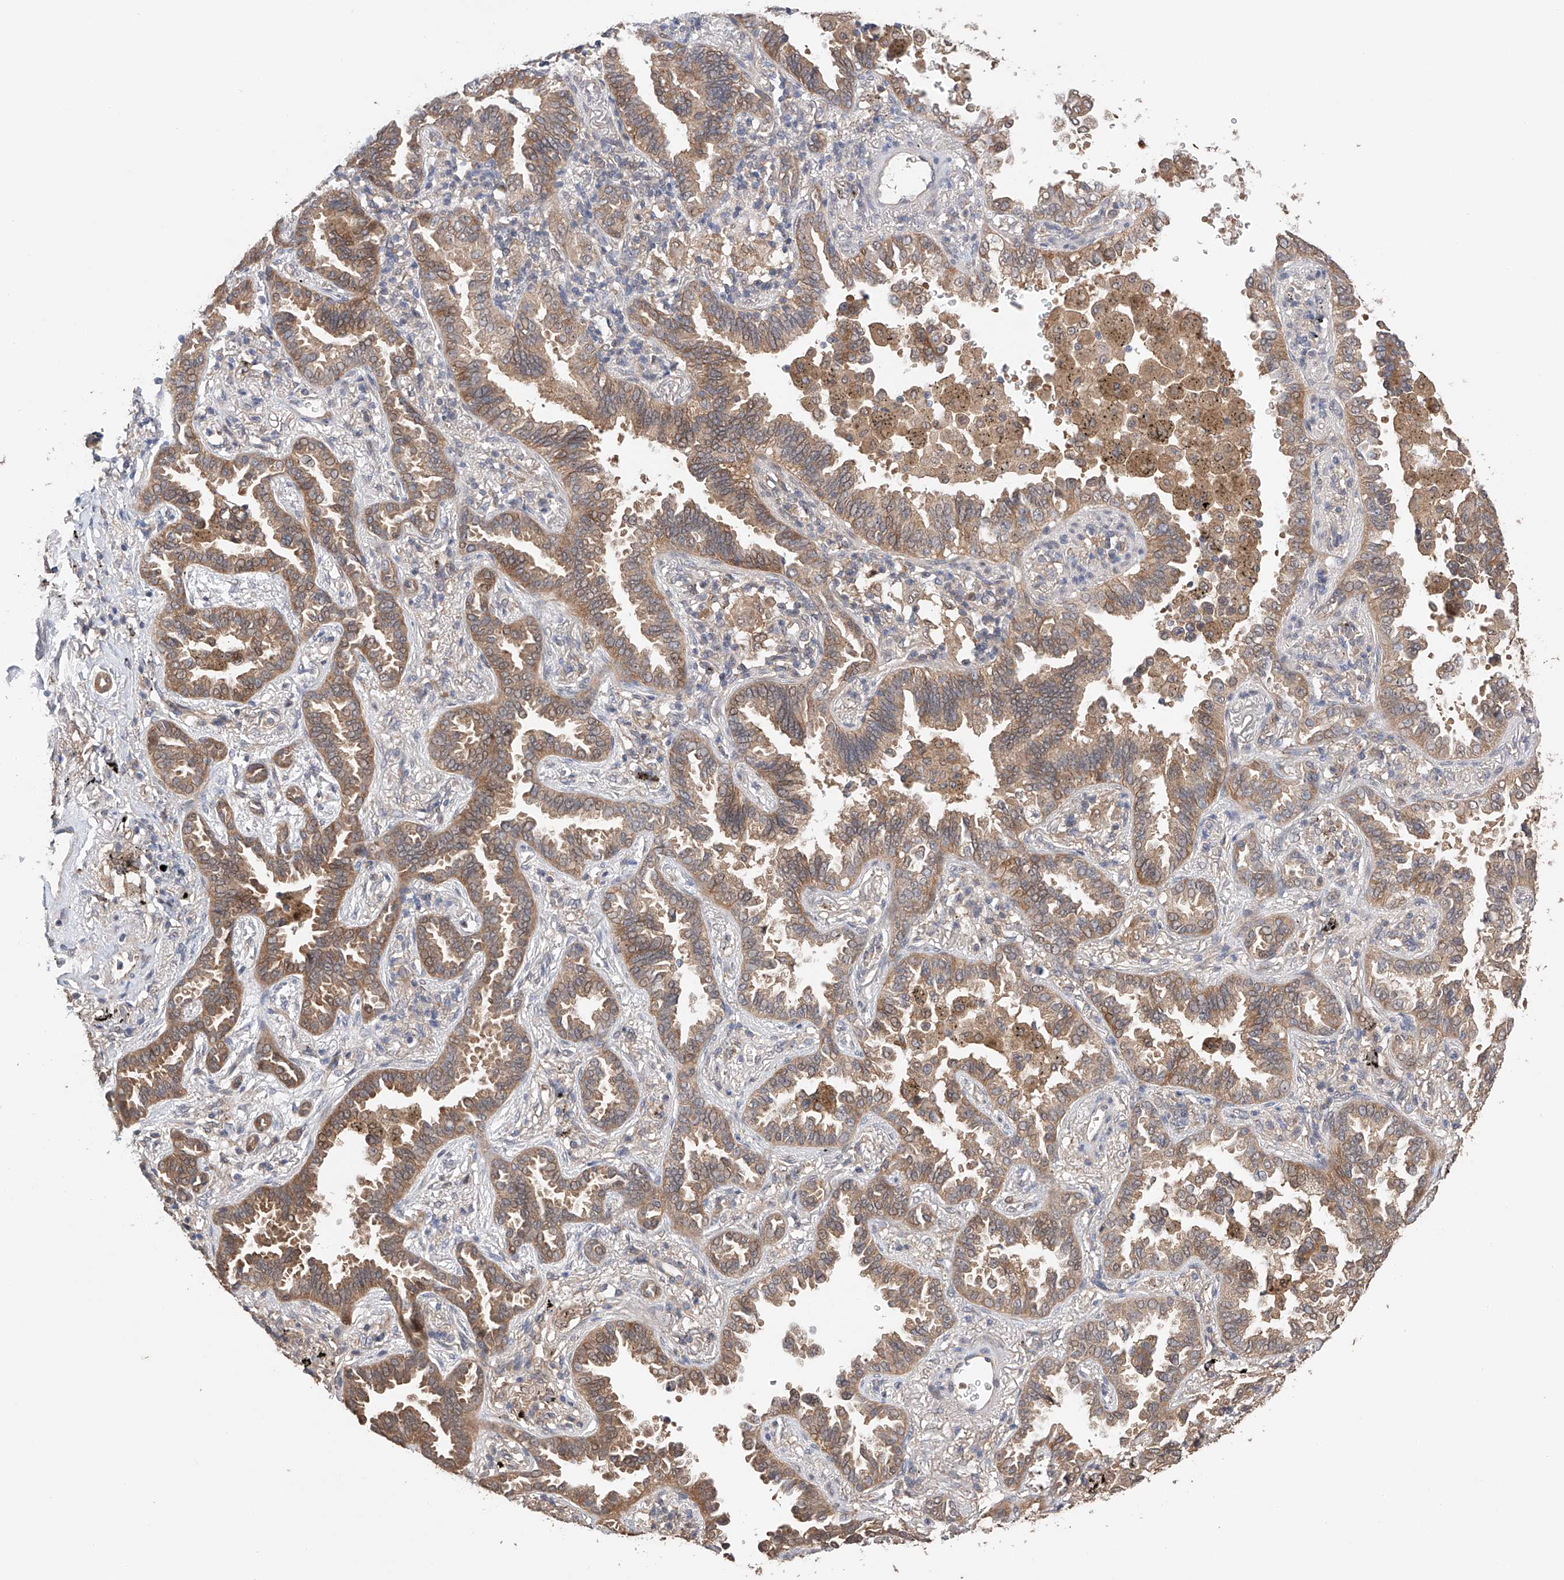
{"staining": {"intensity": "moderate", "quantity": ">75%", "location": "cytoplasmic/membranous"}, "tissue": "lung cancer", "cell_type": "Tumor cells", "image_type": "cancer", "snomed": [{"axis": "morphology", "description": "Normal tissue, NOS"}, {"axis": "morphology", "description": "Adenocarcinoma, NOS"}, {"axis": "topography", "description": "Lung"}], "caption": "This micrograph shows IHC staining of human adenocarcinoma (lung), with medium moderate cytoplasmic/membranous expression in approximately >75% of tumor cells.", "gene": "ZFHX2", "patient": {"sex": "male", "age": 59}}